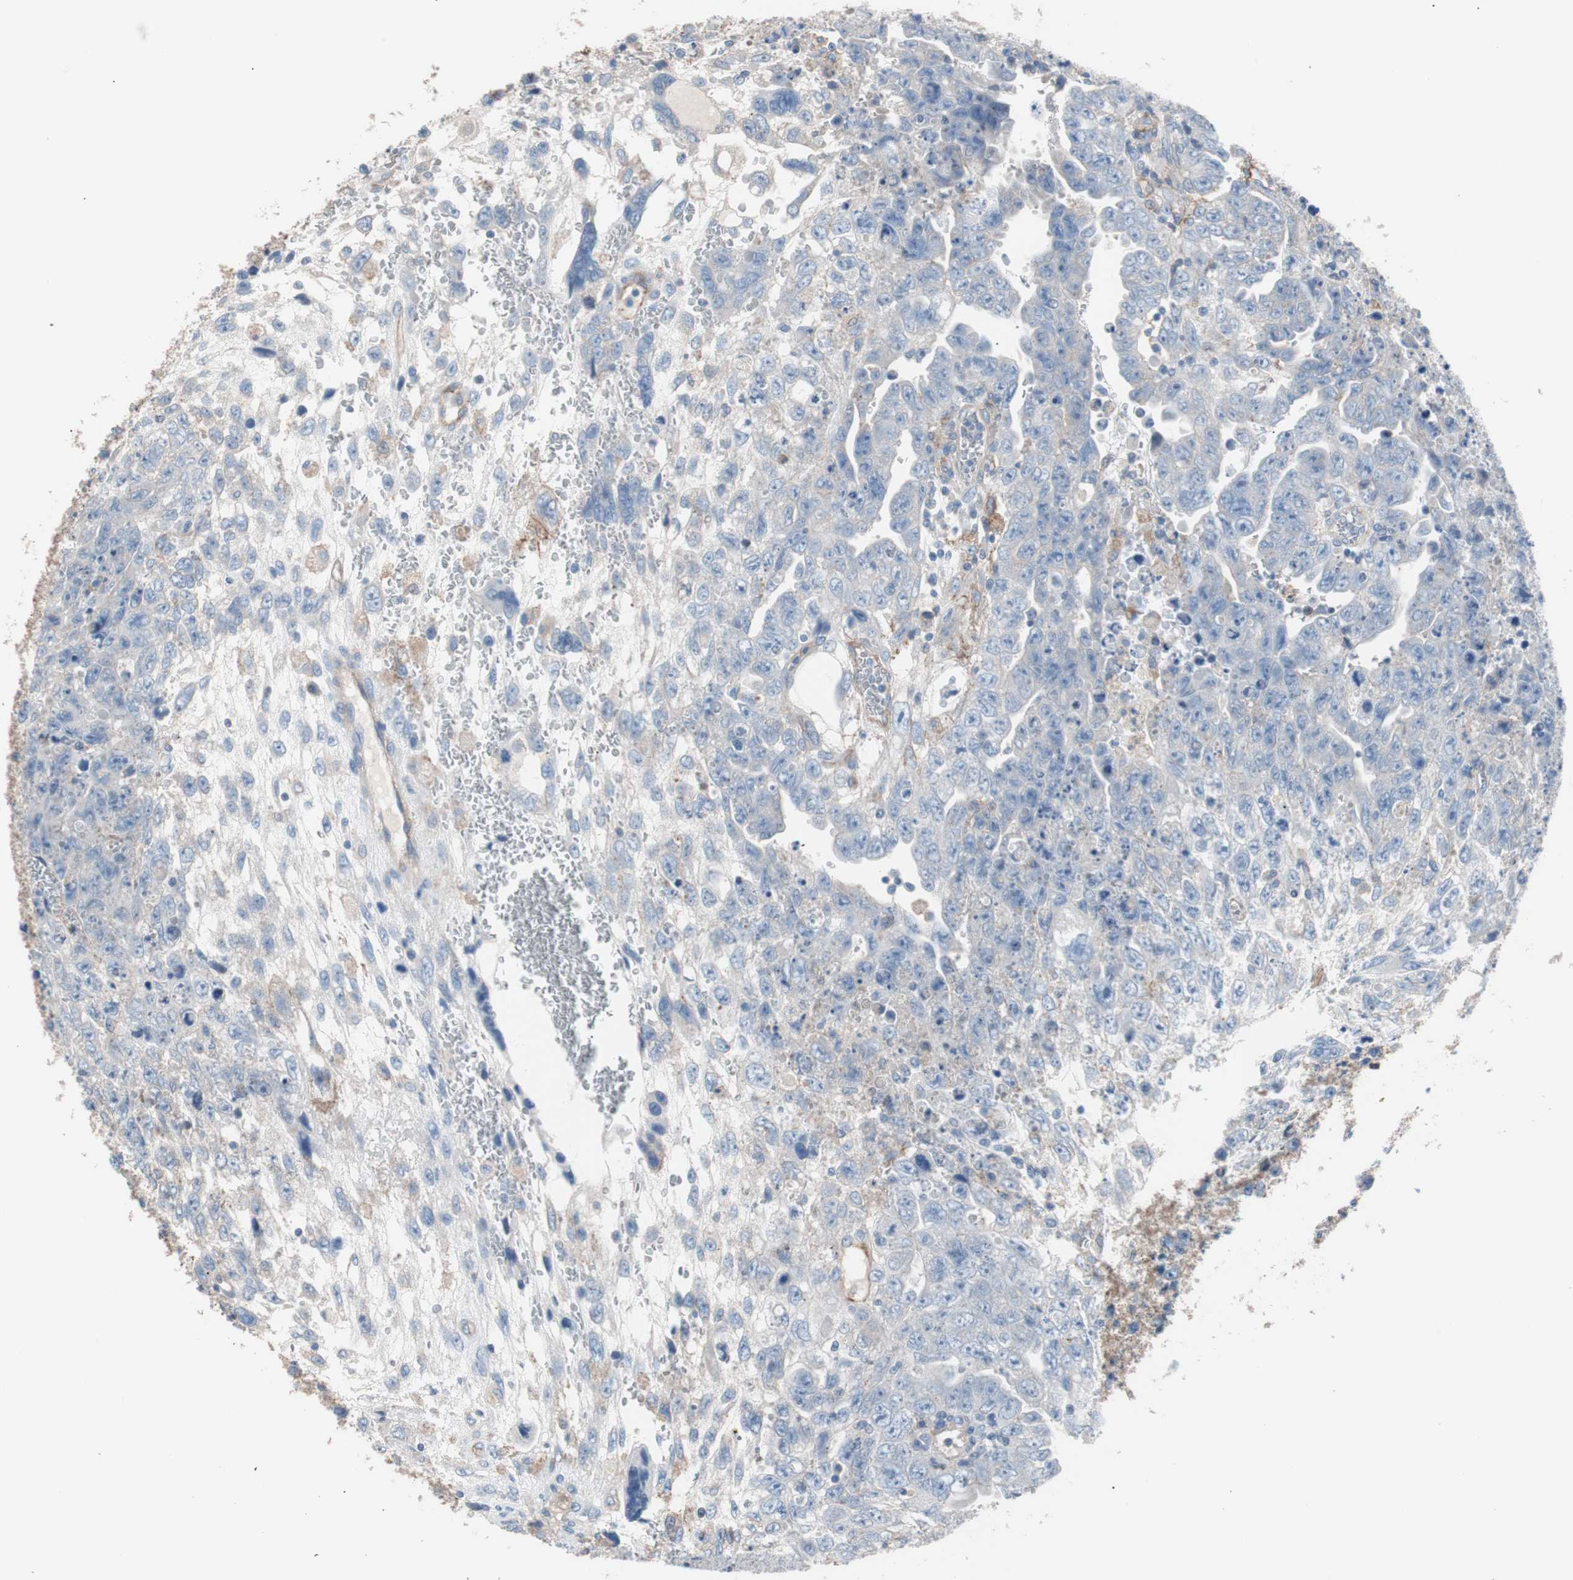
{"staining": {"intensity": "negative", "quantity": "none", "location": "none"}, "tissue": "testis cancer", "cell_type": "Tumor cells", "image_type": "cancer", "snomed": [{"axis": "morphology", "description": "Carcinoma, Embryonal, NOS"}, {"axis": "topography", "description": "Testis"}], "caption": "An IHC micrograph of testis embryonal carcinoma is shown. There is no staining in tumor cells of testis embryonal carcinoma.", "gene": "CD81", "patient": {"sex": "male", "age": 28}}